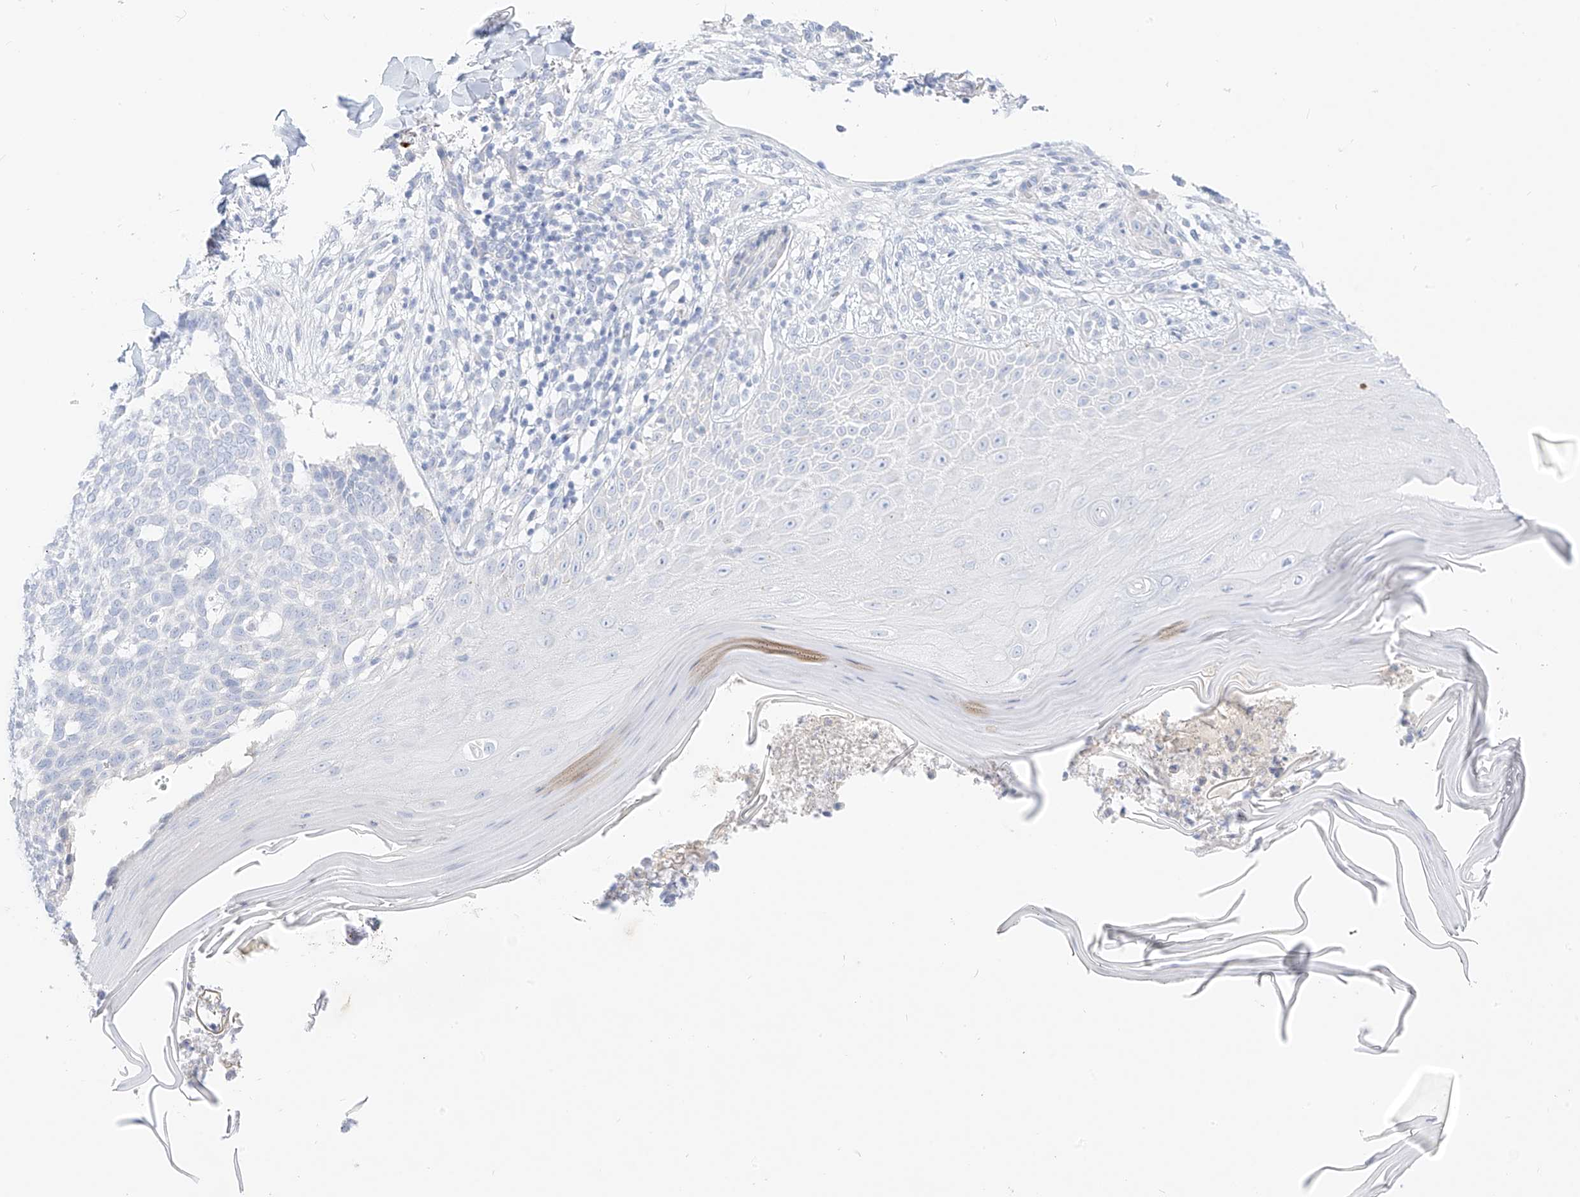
{"staining": {"intensity": "negative", "quantity": "none", "location": "none"}, "tissue": "skin cancer", "cell_type": "Tumor cells", "image_type": "cancer", "snomed": [{"axis": "morphology", "description": "Normal tissue, NOS"}, {"axis": "morphology", "description": "Basal cell carcinoma"}, {"axis": "topography", "description": "Skin"}], "caption": "Immunohistochemistry micrograph of neoplastic tissue: human skin cancer (basal cell carcinoma) stained with DAB displays no significant protein expression in tumor cells.", "gene": "ST3GAL5", "patient": {"sex": "male", "age": 50}}